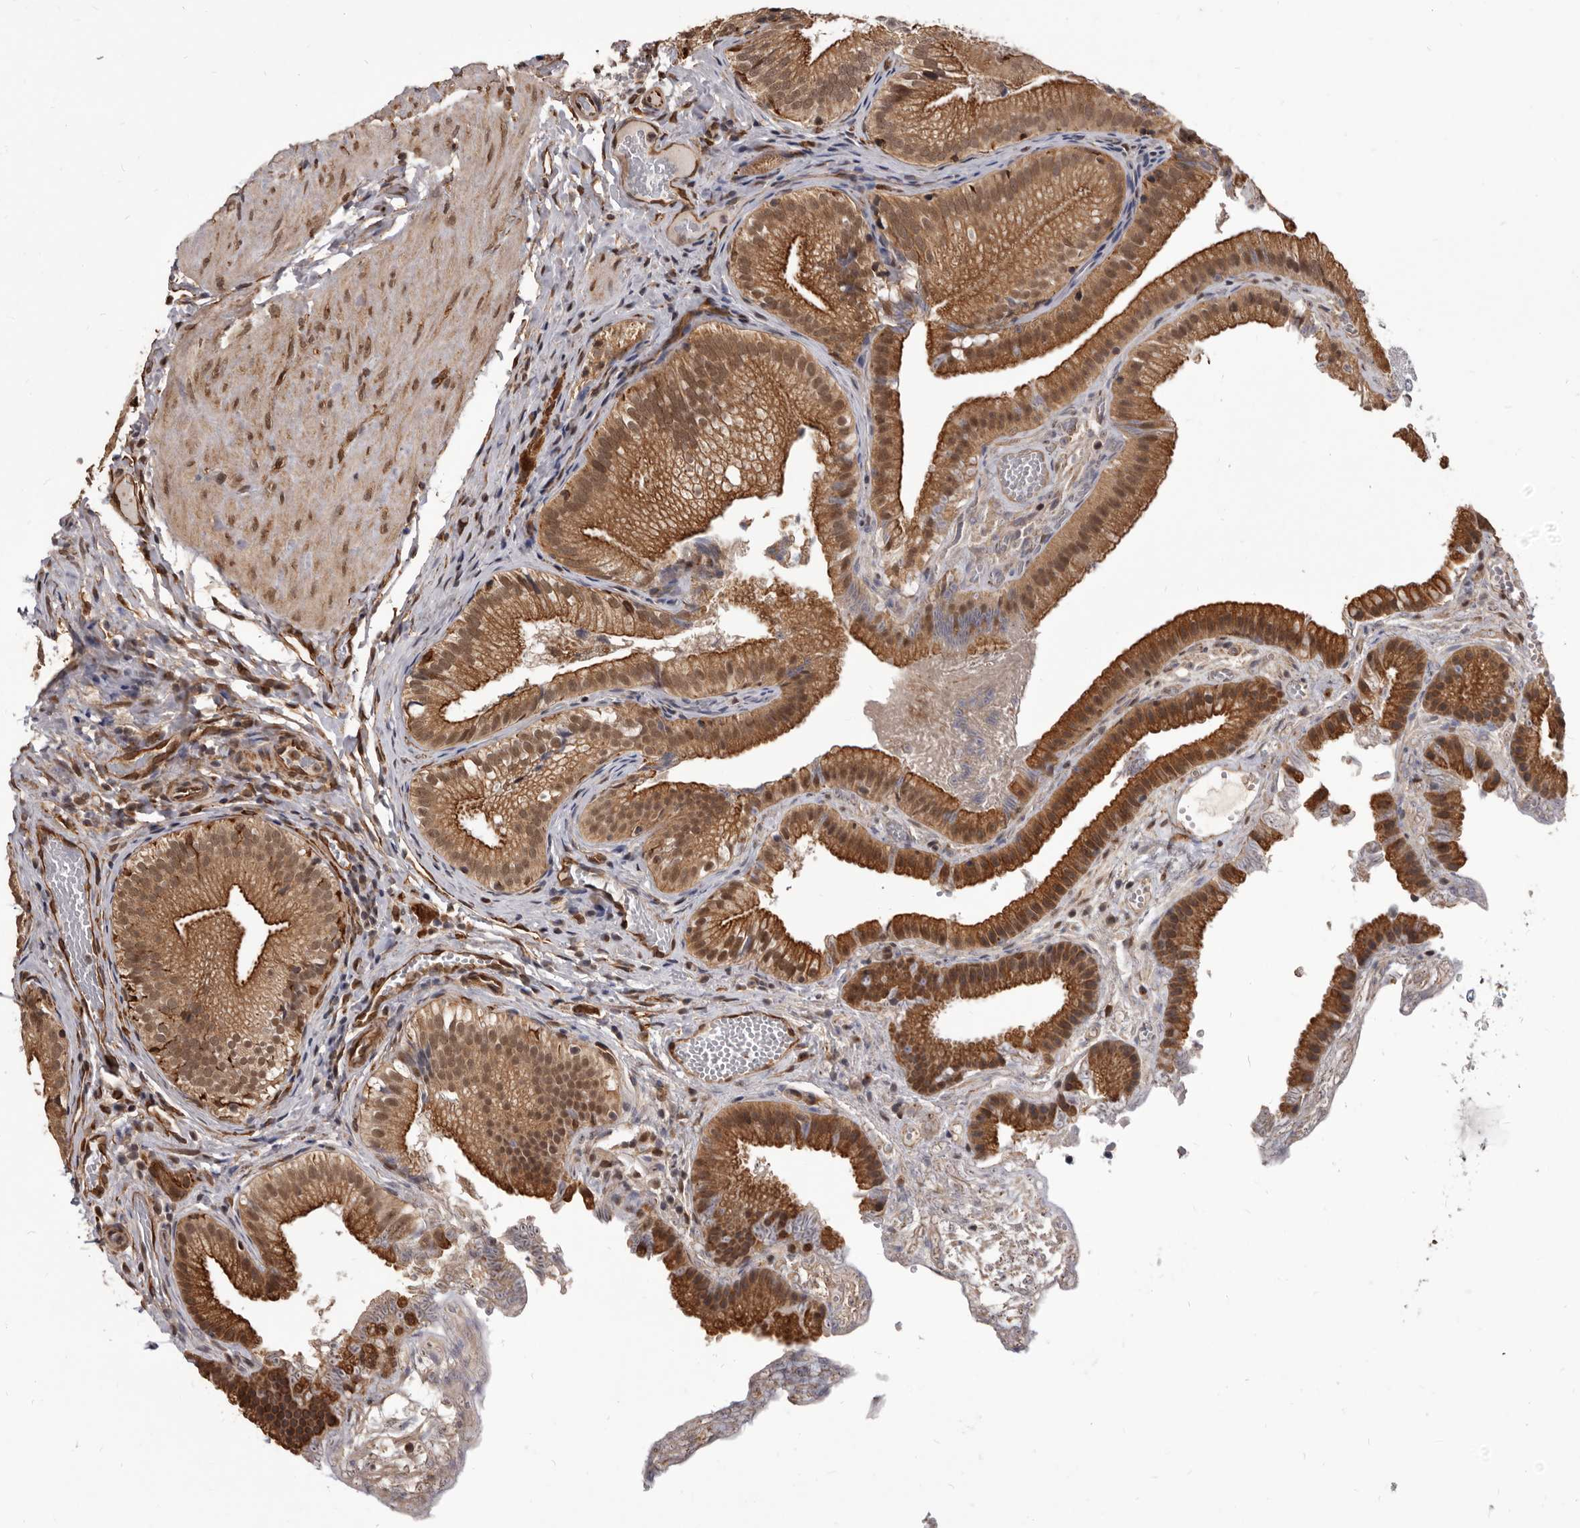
{"staining": {"intensity": "moderate", "quantity": ">75%", "location": "cytoplasmic/membranous,nuclear"}, "tissue": "gallbladder", "cell_type": "Glandular cells", "image_type": "normal", "snomed": [{"axis": "morphology", "description": "Normal tissue, NOS"}, {"axis": "topography", "description": "Gallbladder"}], "caption": "Gallbladder stained with a brown dye demonstrates moderate cytoplasmic/membranous,nuclear positive staining in about >75% of glandular cells.", "gene": "ADAMTS20", "patient": {"sex": "female", "age": 30}}